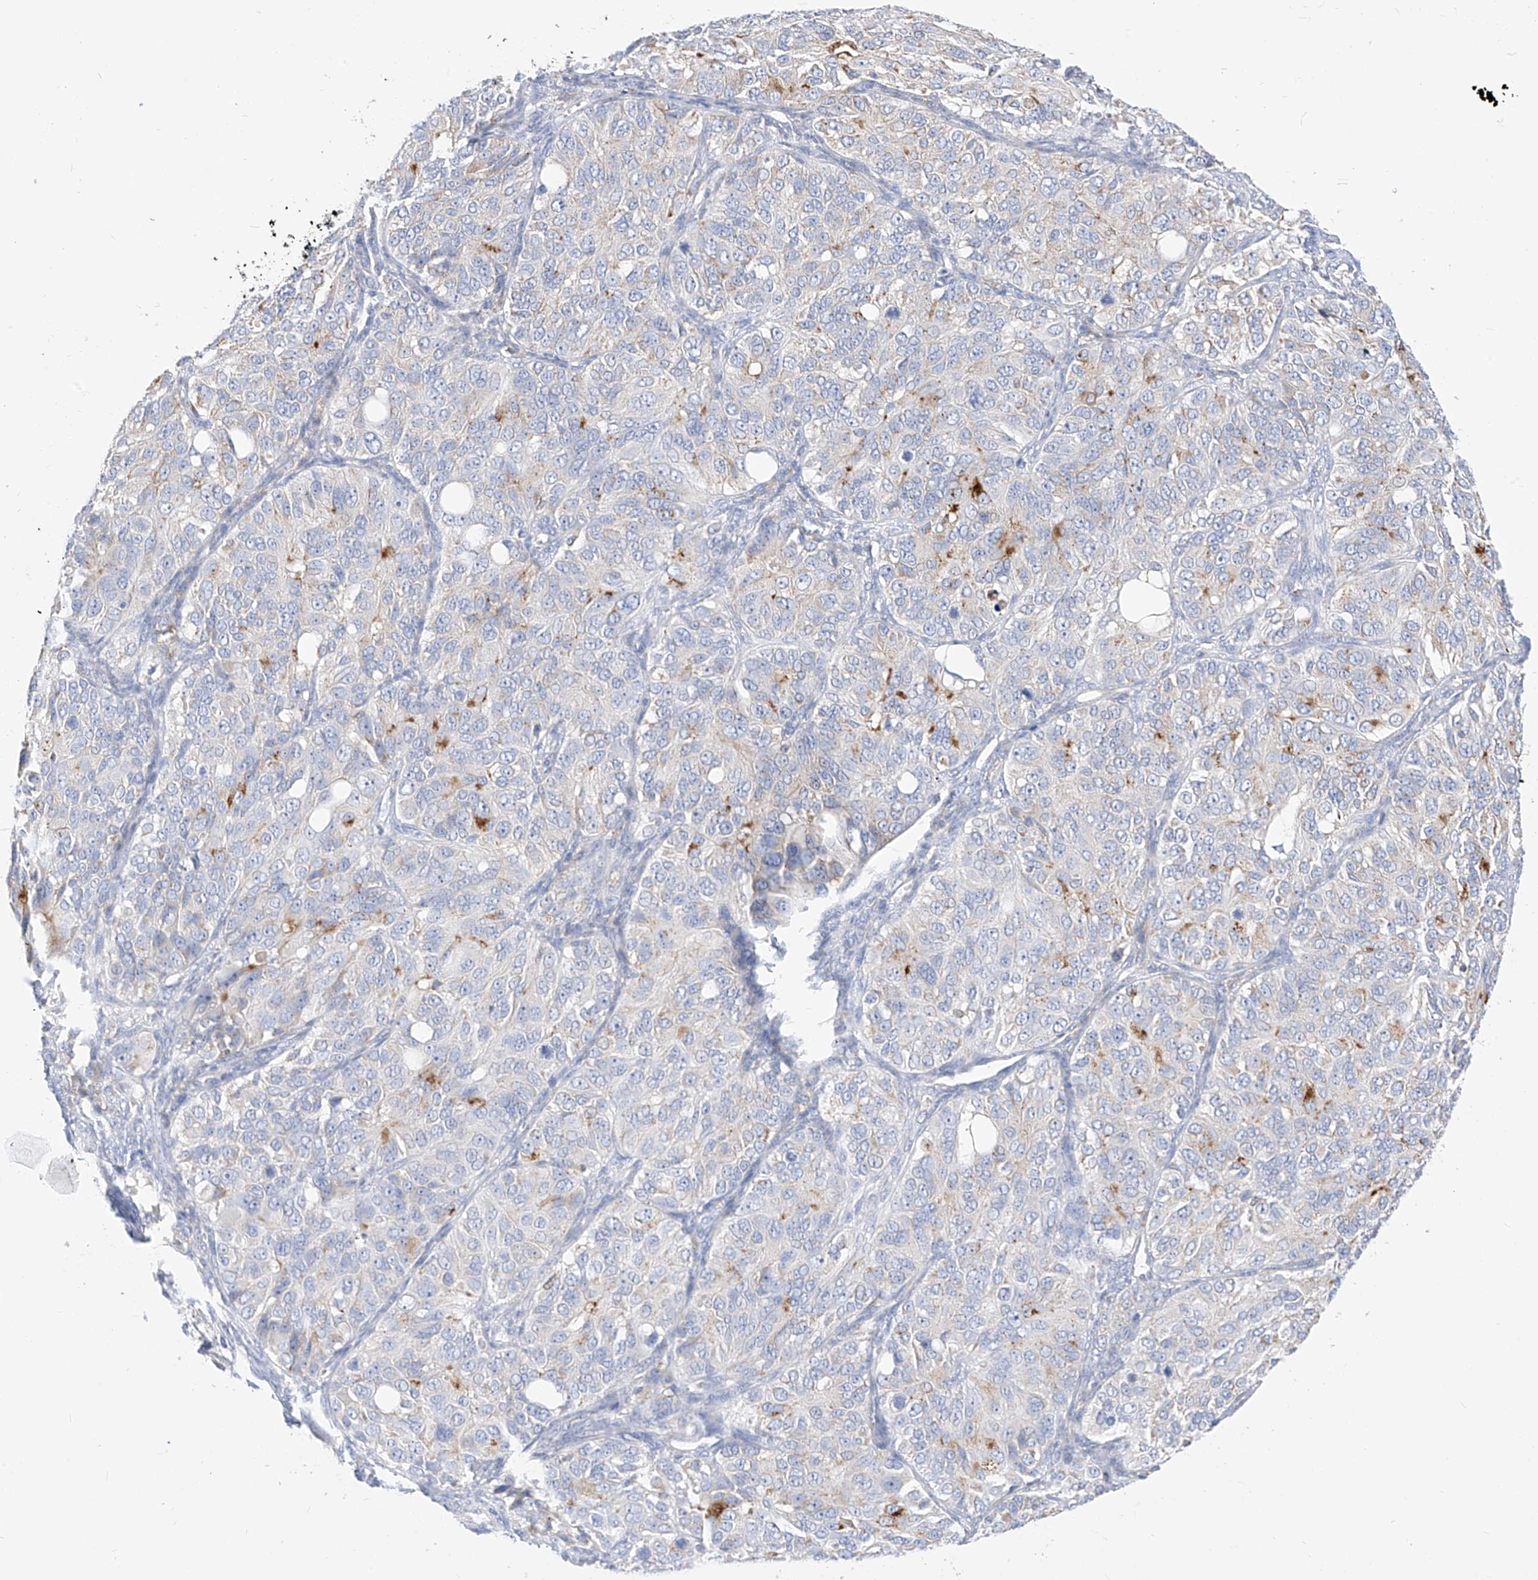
{"staining": {"intensity": "negative", "quantity": "none", "location": "none"}, "tissue": "ovarian cancer", "cell_type": "Tumor cells", "image_type": "cancer", "snomed": [{"axis": "morphology", "description": "Carcinoma, endometroid"}, {"axis": "topography", "description": "Ovary"}], "caption": "This is an immunohistochemistry image of human endometroid carcinoma (ovarian). There is no staining in tumor cells.", "gene": "RASA2", "patient": {"sex": "female", "age": 51}}